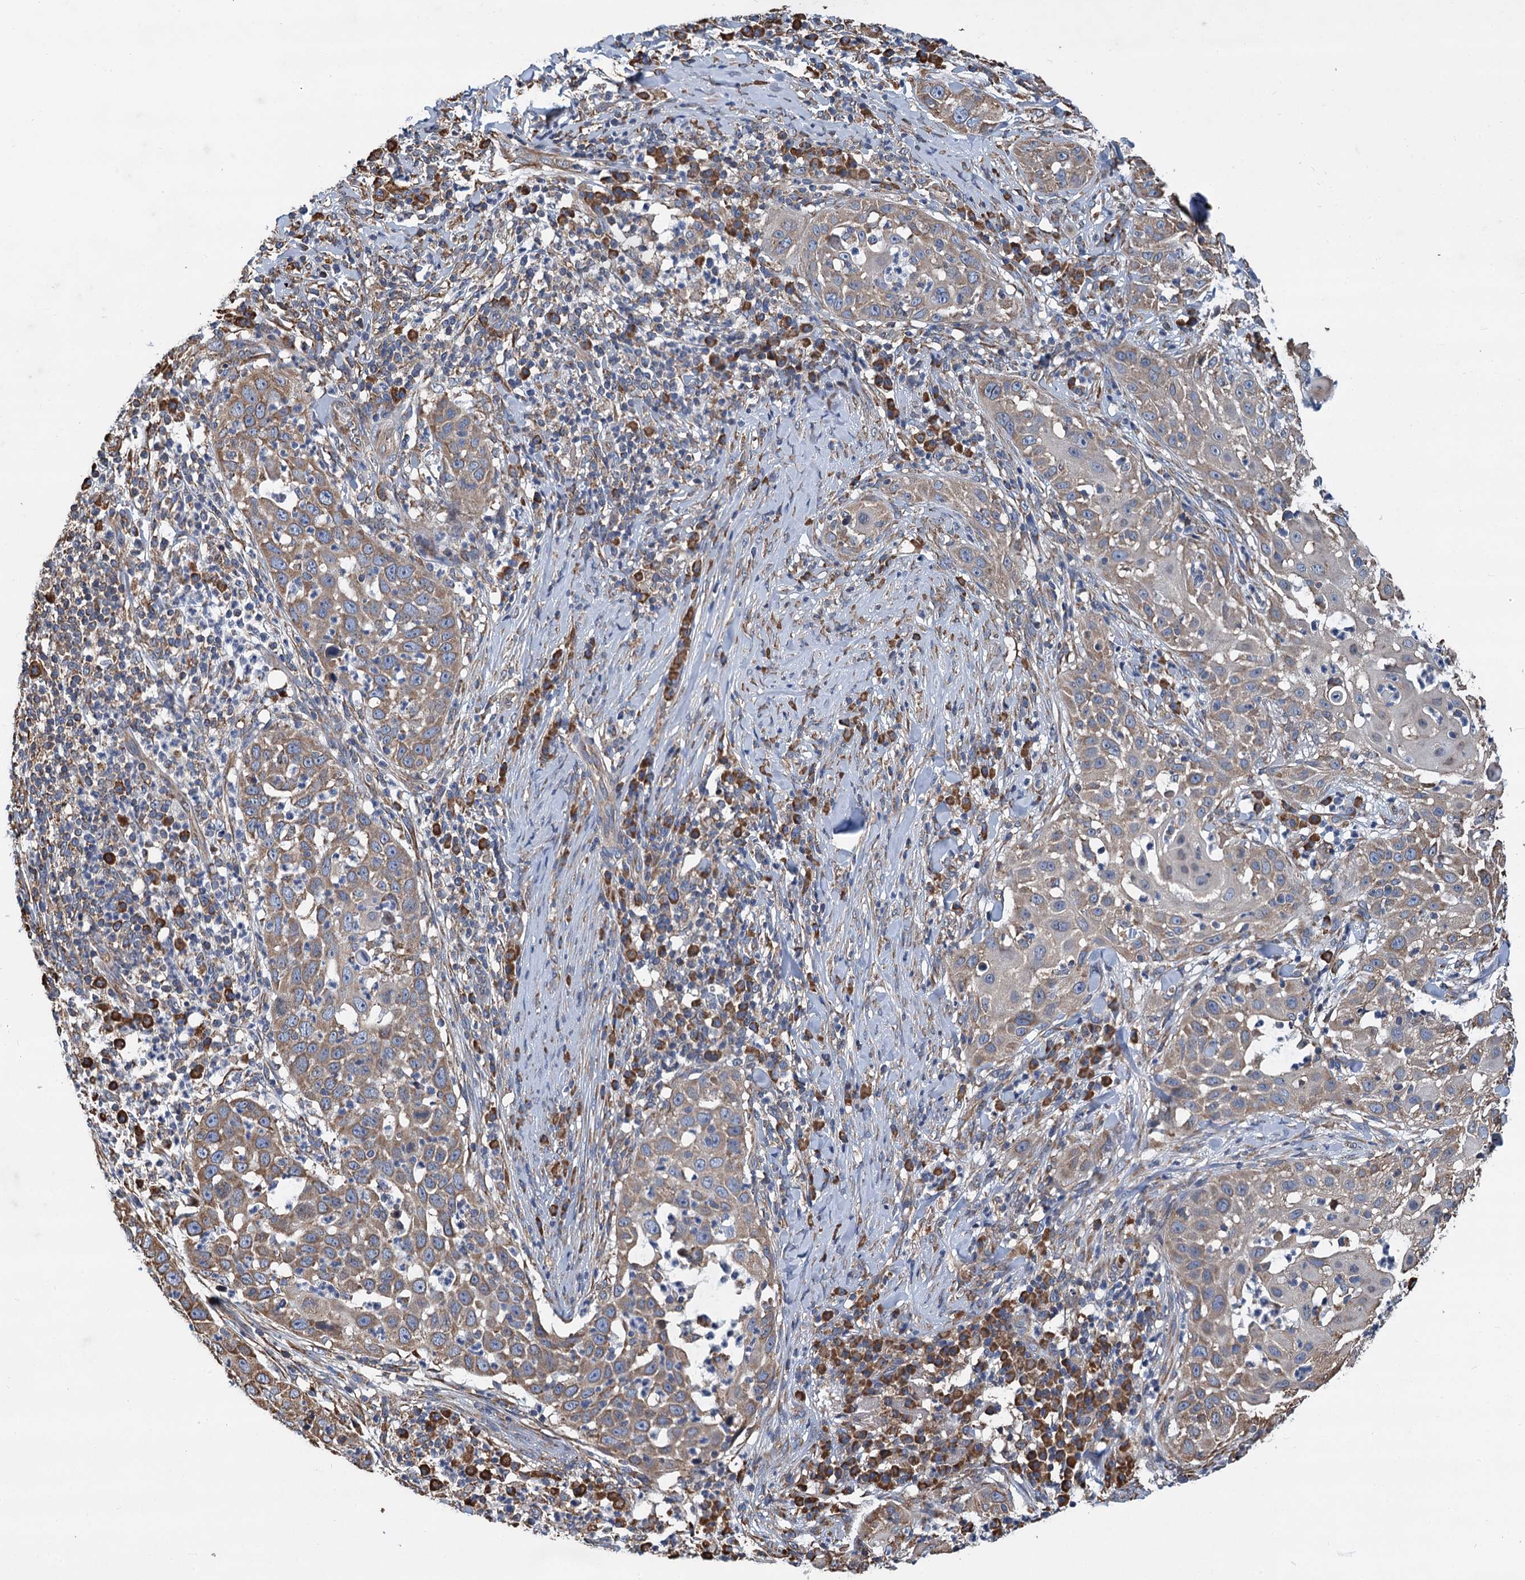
{"staining": {"intensity": "moderate", "quantity": "25%-75%", "location": "cytoplasmic/membranous"}, "tissue": "skin cancer", "cell_type": "Tumor cells", "image_type": "cancer", "snomed": [{"axis": "morphology", "description": "Squamous cell carcinoma, NOS"}, {"axis": "topography", "description": "Skin"}], "caption": "Skin cancer stained with IHC displays moderate cytoplasmic/membranous expression in about 25%-75% of tumor cells.", "gene": "LINS1", "patient": {"sex": "female", "age": 44}}